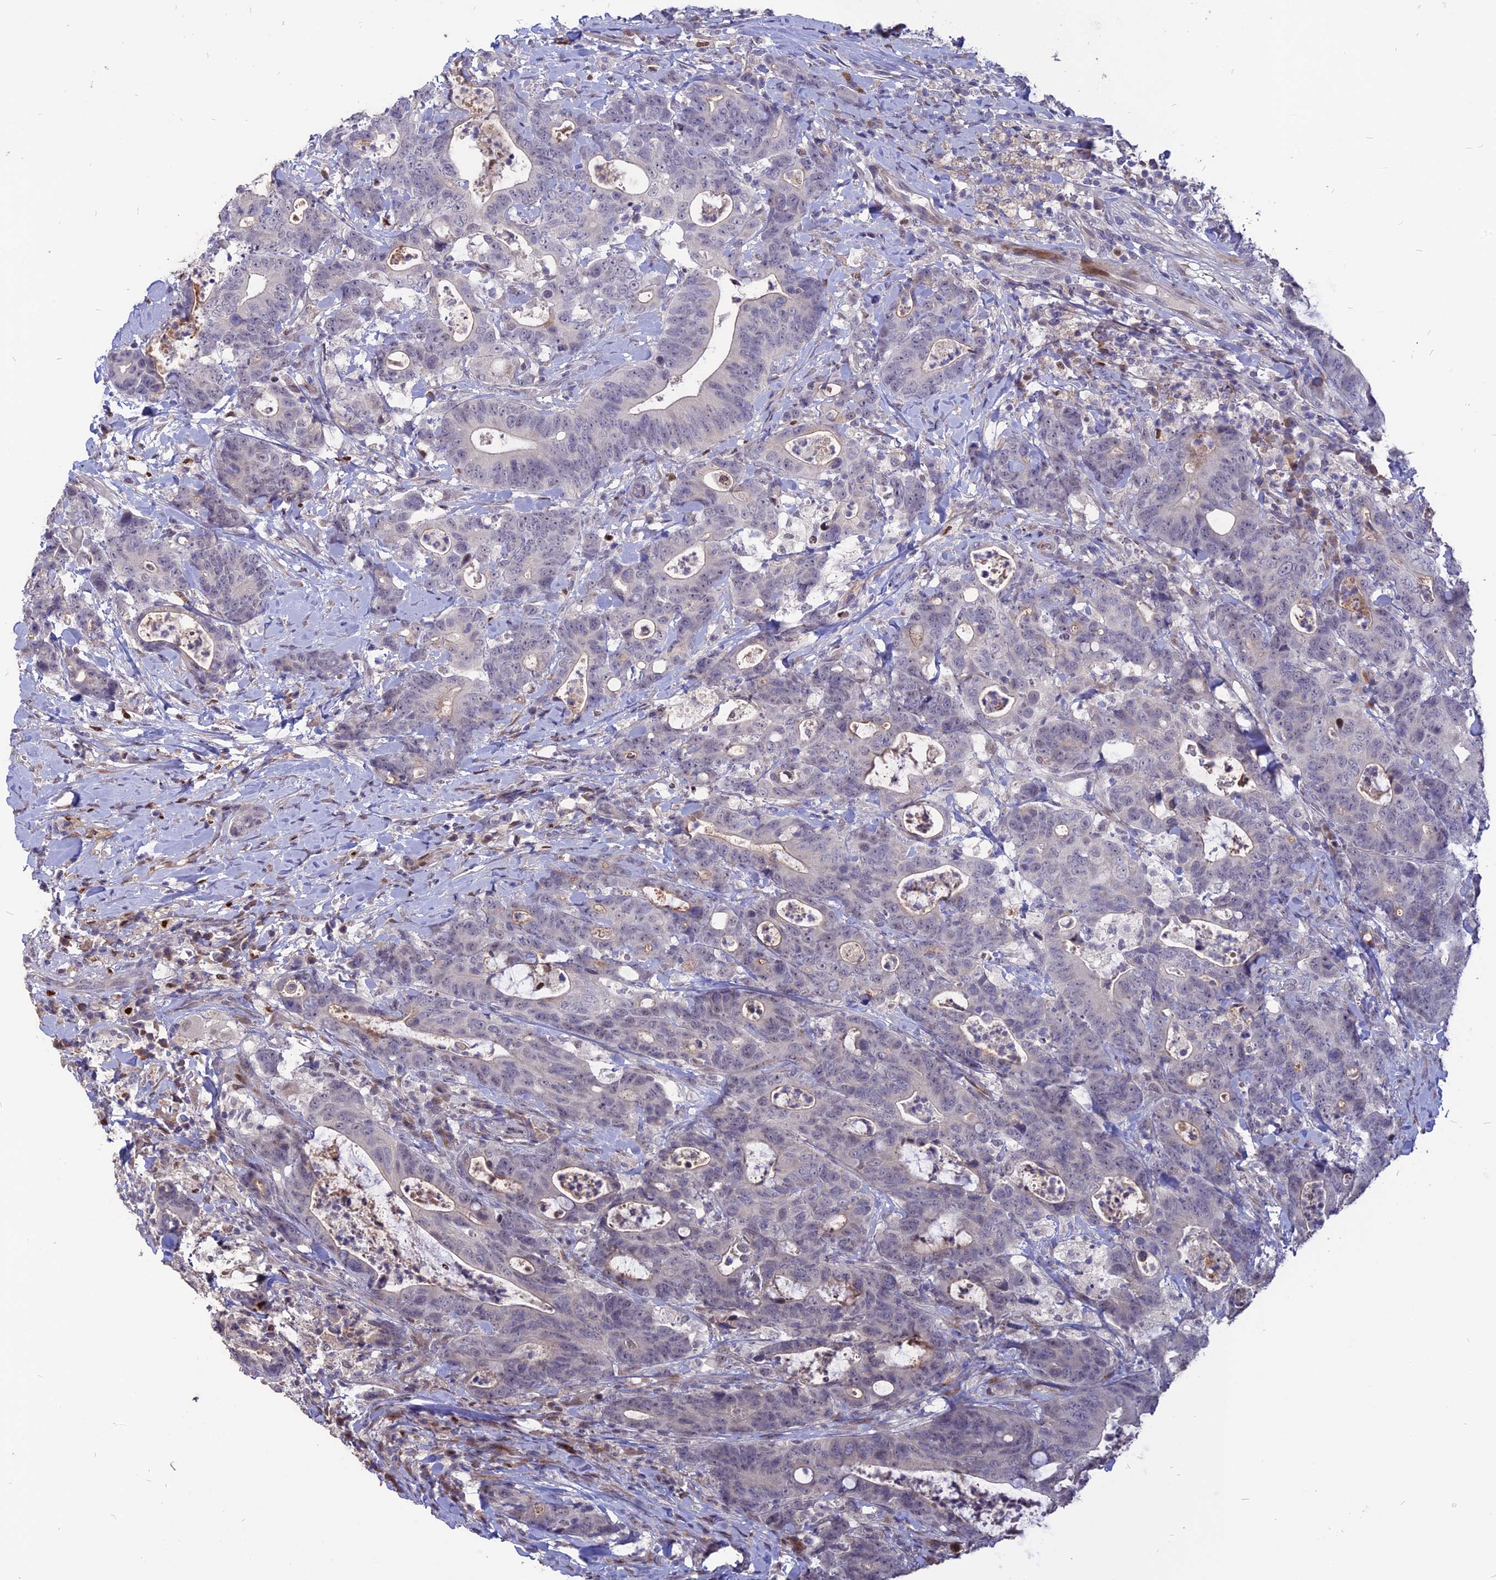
{"staining": {"intensity": "negative", "quantity": "none", "location": "none"}, "tissue": "colorectal cancer", "cell_type": "Tumor cells", "image_type": "cancer", "snomed": [{"axis": "morphology", "description": "Adenocarcinoma, NOS"}, {"axis": "topography", "description": "Colon"}], "caption": "Immunohistochemistry of human colorectal cancer exhibits no expression in tumor cells.", "gene": "TMEM263", "patient": {"sex": "female", "age": 82}}